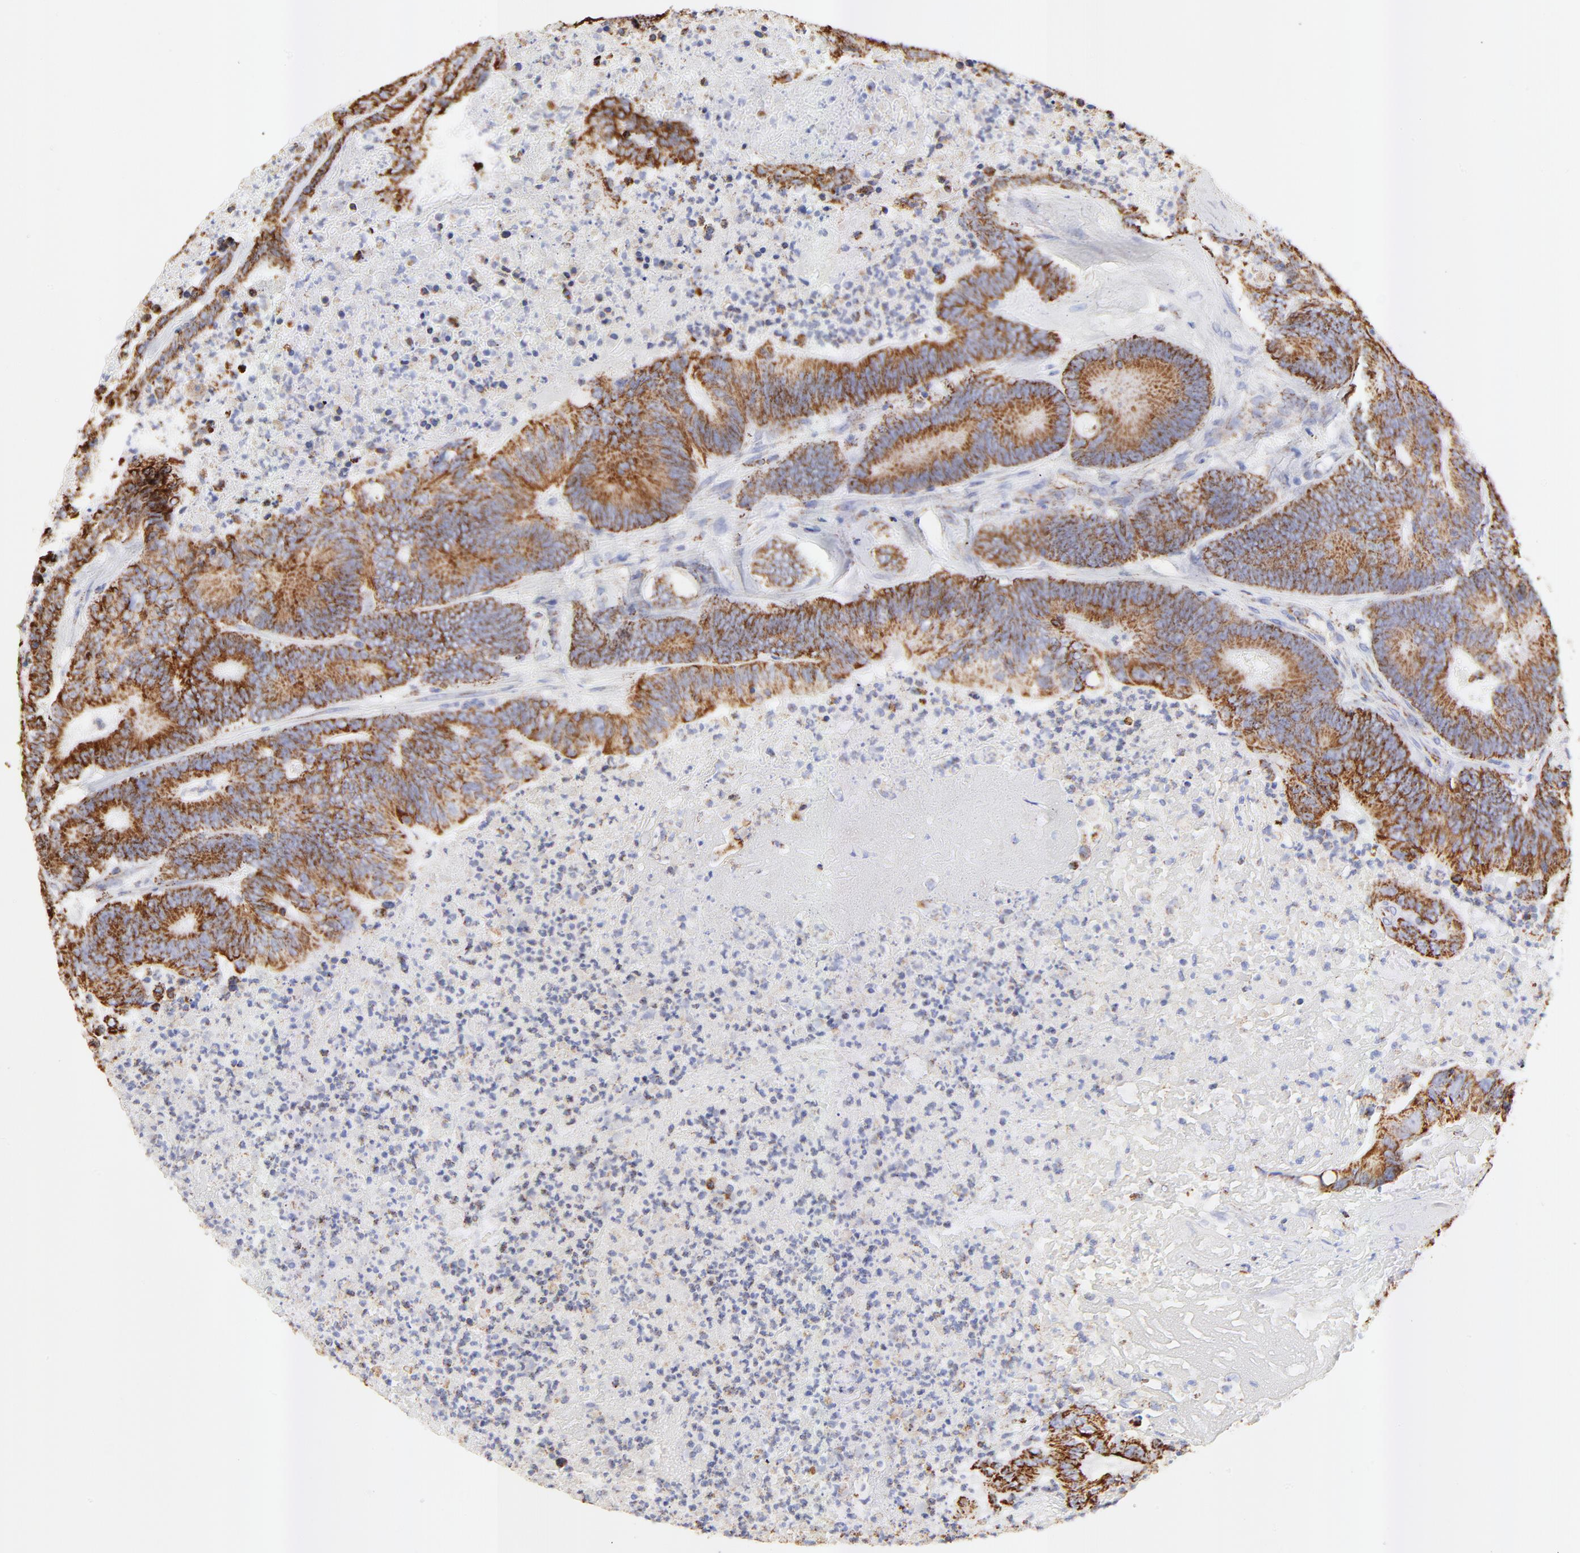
{"staining": {"intensity": "strong", "quantity": ">75%", "location": "cytoplasmic/membranous"}, "tissue": "colorectal cancer", "cell_type": "Tumor cells", "image_type": "cancer", "snomed": [{"axis": "morphology", "description": "Adenocarcinoma, NOS"}, {"axis": "topography", "description": "Colon"}], "caption": "This histopathology image demonstrates colorectal adenocarcinoma stained with immunohistochemistry to label a protein in brown. The cytoplasmic/membranous of tumor cells show strong positivity for the protein. Nuclei are counter-stained blue.", "gene": "COX4I1", "patient": {"sex": "male", "age": 65}}